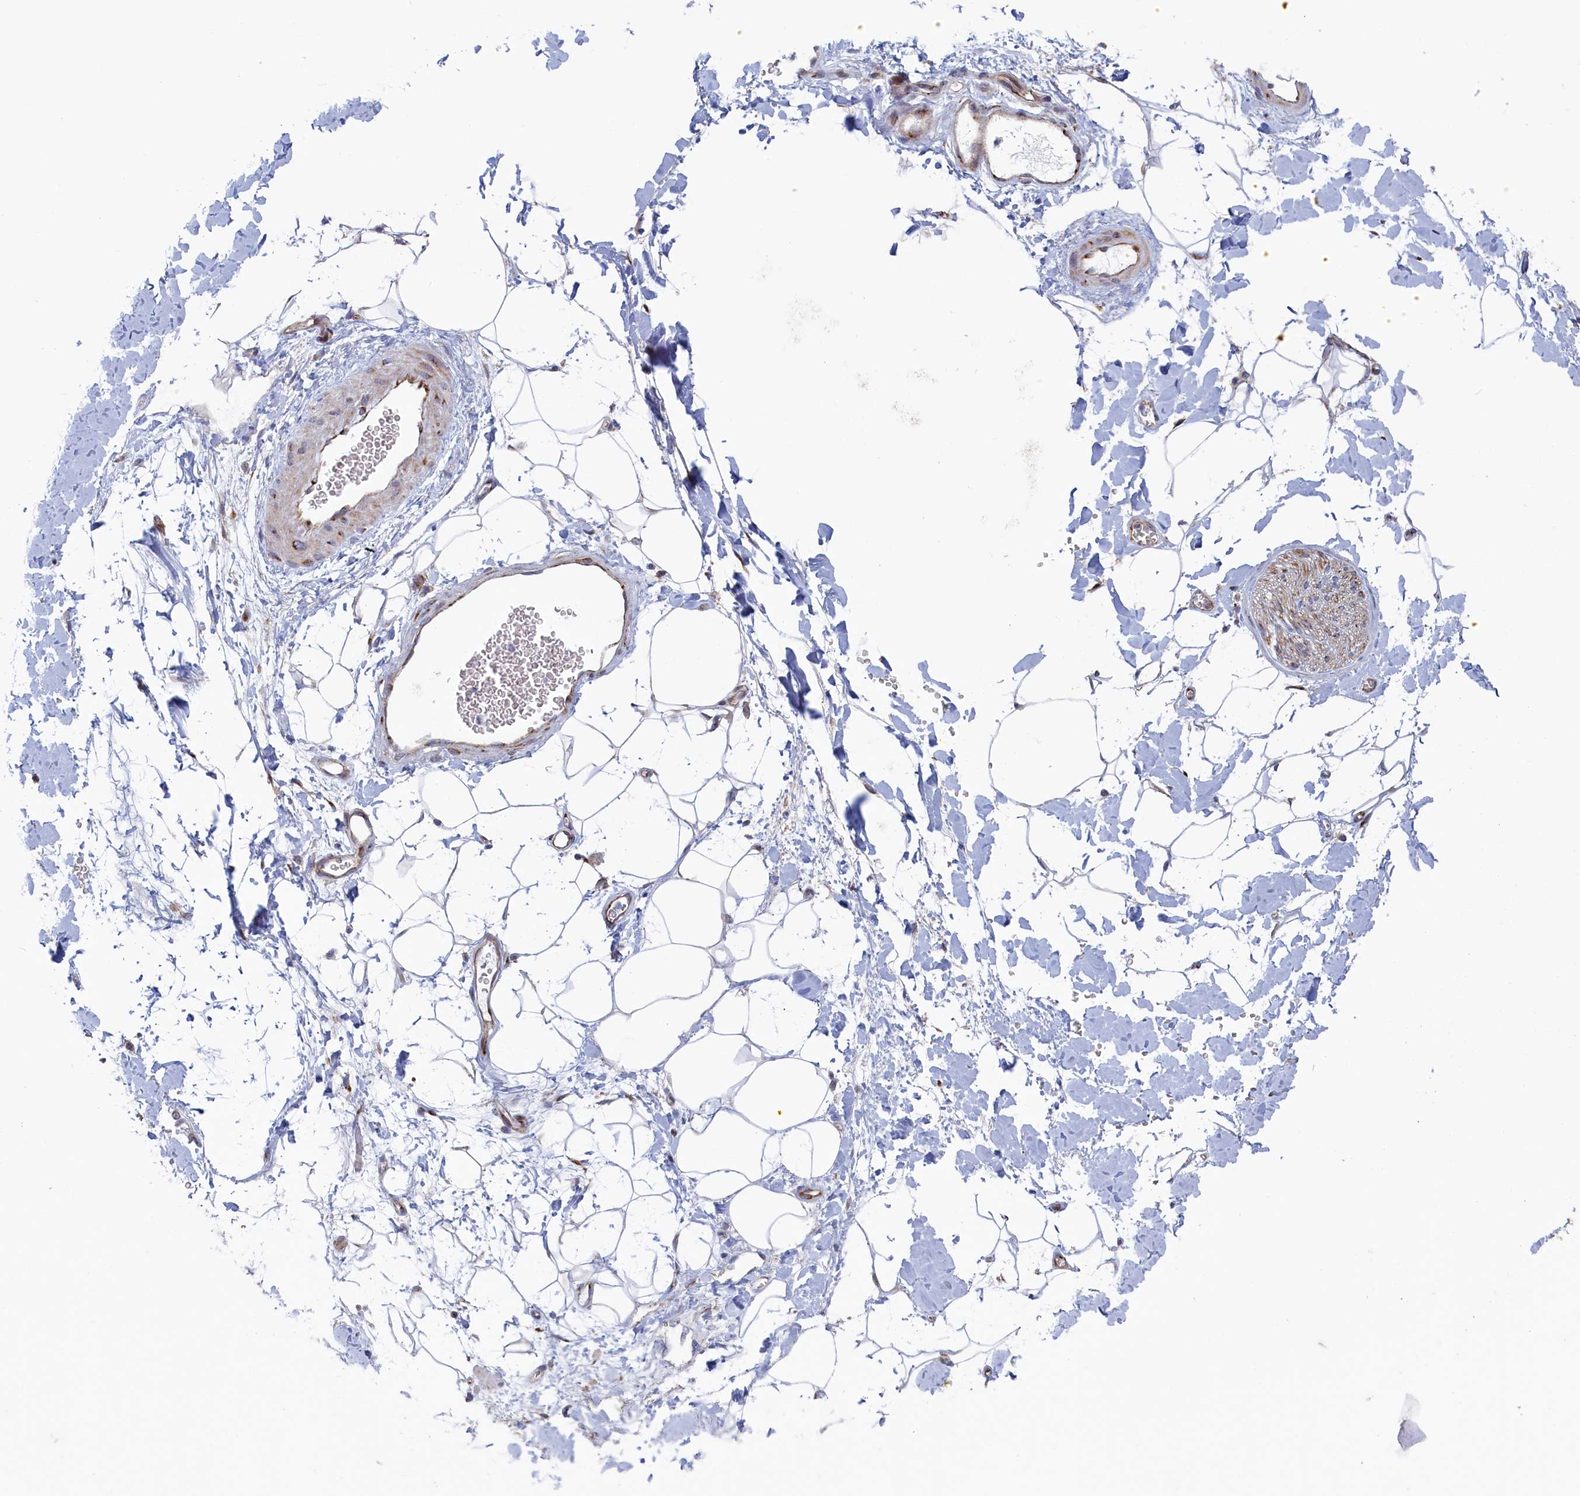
{"staining": {"intensity": "negative", "quantity": "none", "location": "none"}, "tissue": "adipose tissue", "cell_type": "Adipocytes", "image_type": "normal", "snomed": [{"axis": "morphology", "description": "Normal tissue, NOS"}, {"axis": "morphology", "description": "Adenocarcinoma, NOS"}, {"axis": "topography", "description": "Pancreas"}, {"axis": "topography", "description": "Peripheral nerve tissue"}], "caption": "Immunohistochemistry of normal adipose tissue reveals no expression in adipocytes. (Stains: DAB IHC with hematoxylin counter stain, Microscopy: brightfield microscopy at high magnification).", "gene": "MTFMT", "patient": {"sex": "male", "age": 59}}